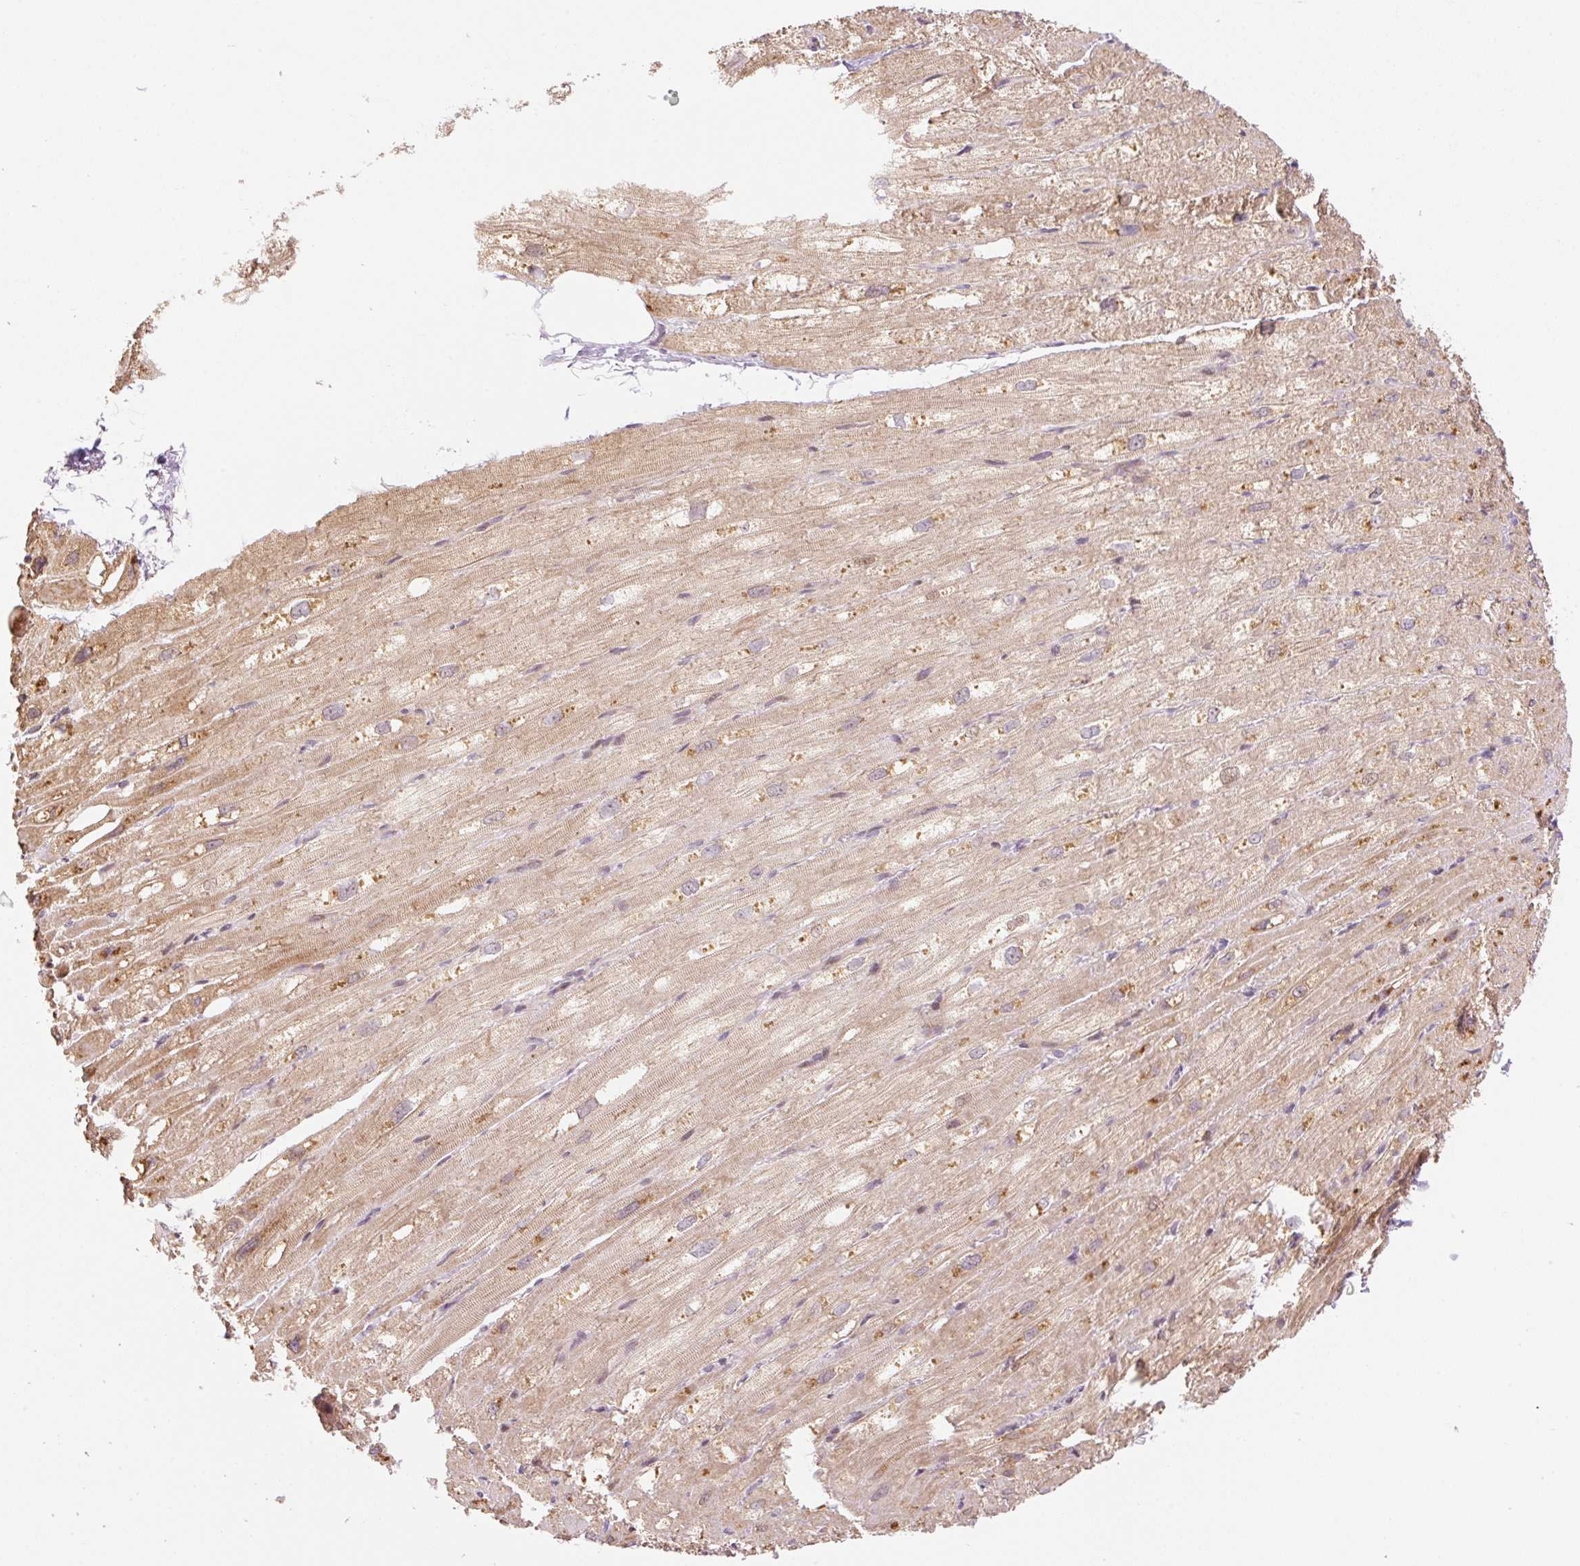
{"staining": {"intensity": "moderate", "quantity": "25%-75%", "location": "cytoplasmic/membranous"}, "tissue": "heart muscle", "cell_type": "Cardiomyocytes", "image_type": "normal", "snomed": [{"axis": "morphology", "description": "Normal tissue, NOS"}, {"axis": "topography", "description": "Heart"}], "caption": "Brown immunohistochemical staining in unremarkable heart muscle shows moderate cytoplasmic/membranous expression in about 25%-75% of cardiomyocytes.", "gene": "ZNF394", "patient": {"sex": "male", "age": 62}}